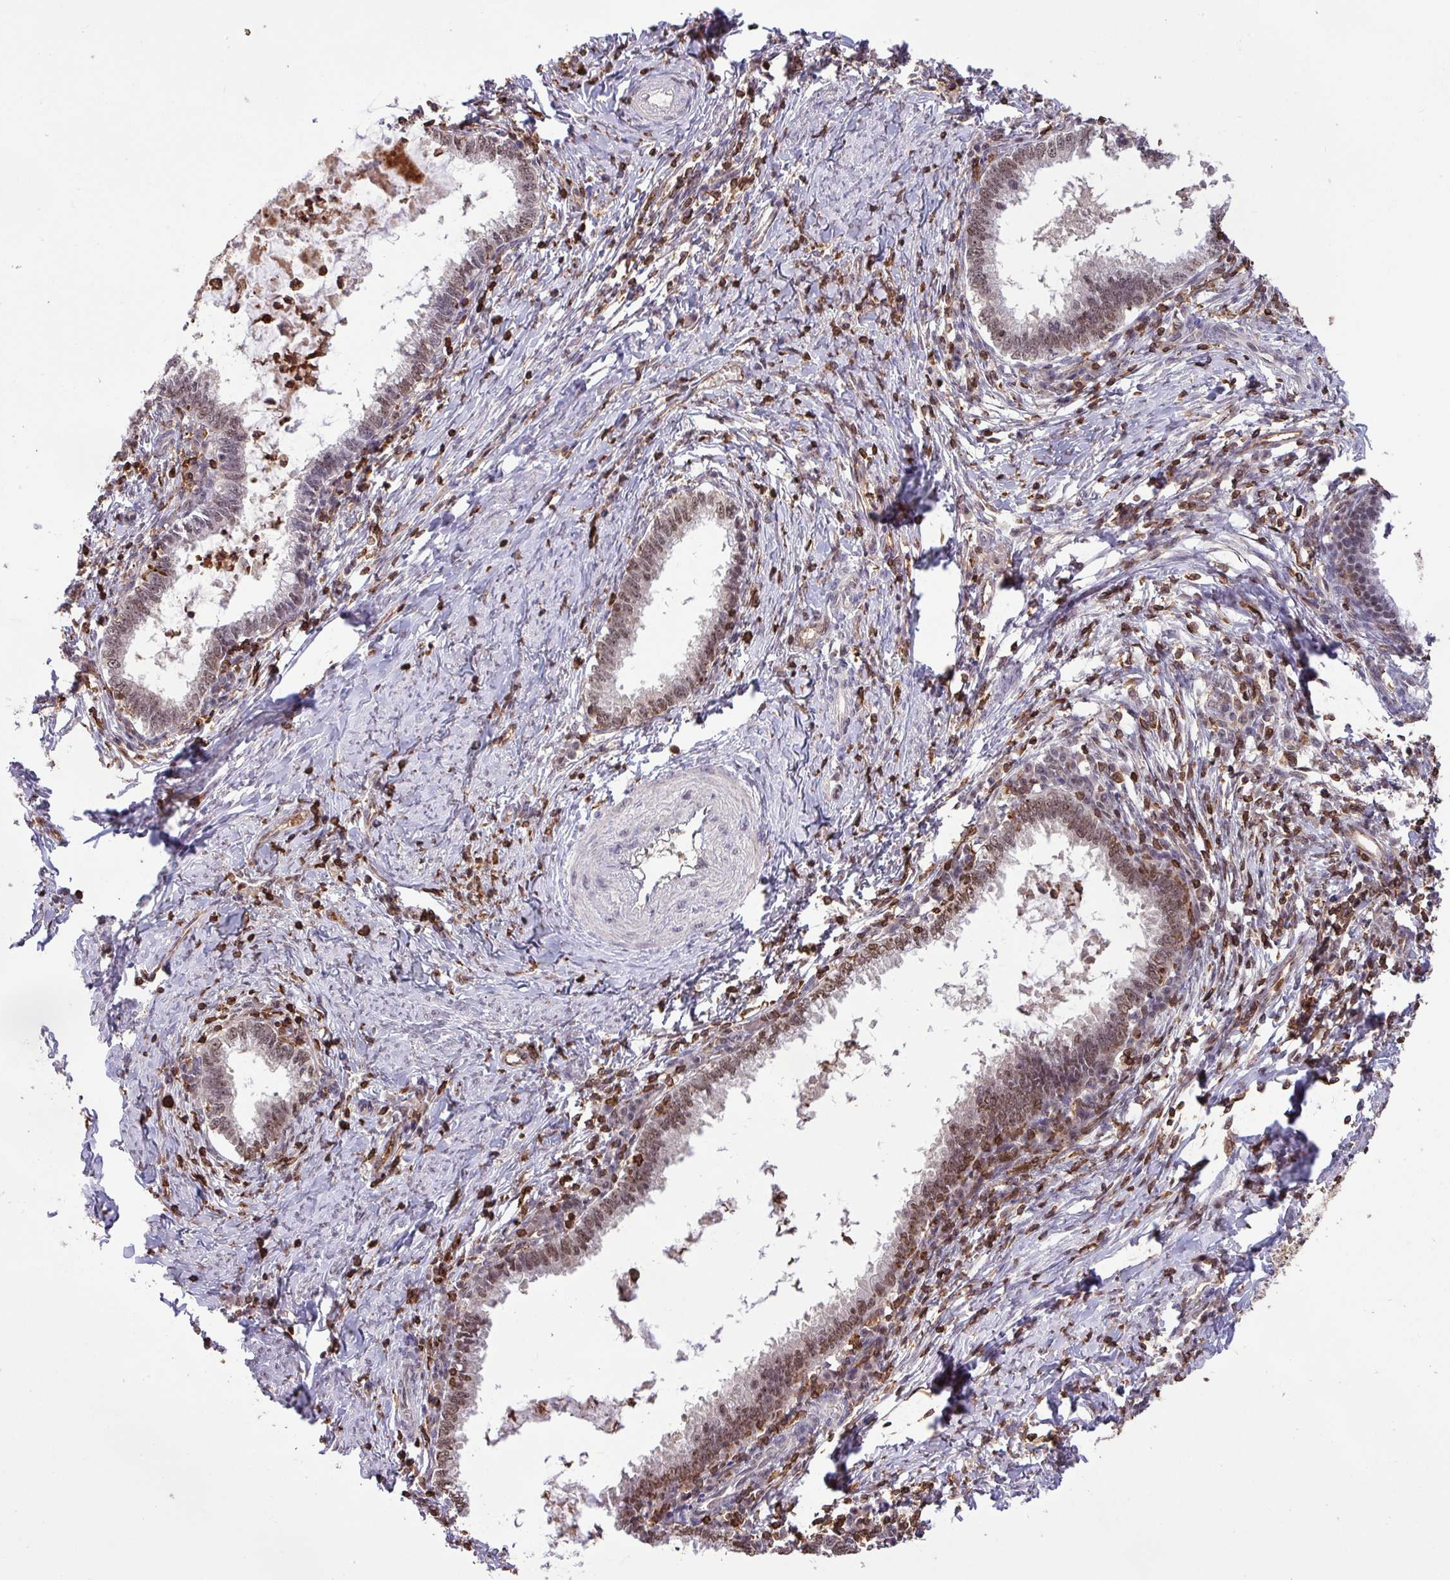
{"staining": {"intensity": "moderate", "quantity": ">75%", "location": "nuclear"}, "tissue": "cervical cancer", "cell_type": "Tumor cells", "image_type": "cancer", "snomed": [{"axis": "morphology", "description": "Adenocarcinoma, NOS"}, {"axis": "topography", "description": "Cervix"}], "caption": "Cervical cancer (adenocarcinoma) was stained to show a protein in brown. There is medium levels of moderate nuclear expression in approximately >75% of tumor cells. (DAB = brown stain, brightfield microscopy at high magnification).", "gene": "GON7", "patient": {"sex": "female", "age": 36}}